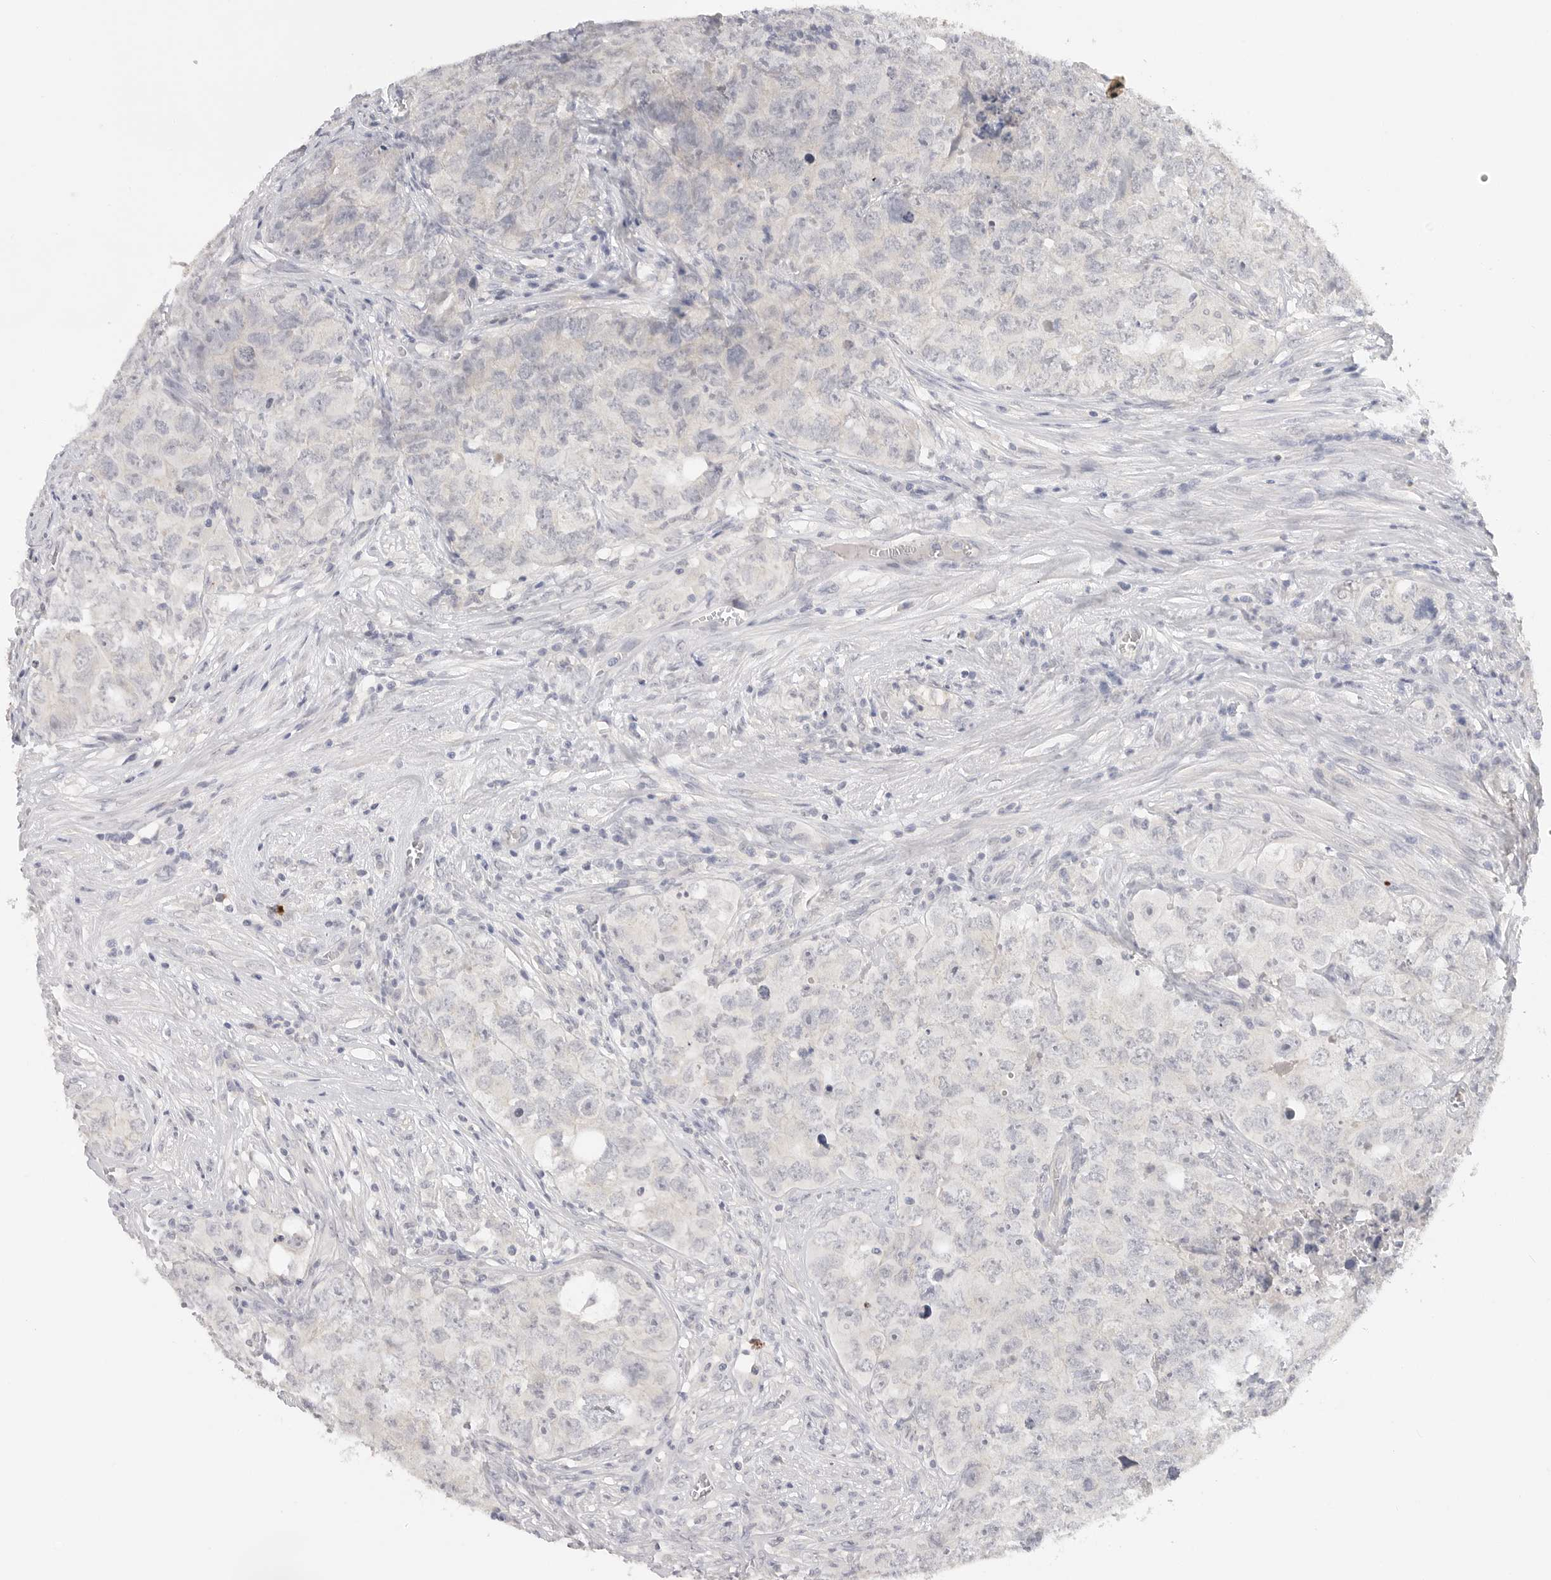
{"staining": {"intensity": "negative", "quantity": "none", "location": "none"}, "tissue": "testis cancer", "cell_type": "Tumor cells", "image_type": "cancer", "snomed": [{"axis": "morphology", "description": "Seminoma, NOS"}, {"axis": "morphology", "description": "Carcinoma, Embryonal, NOS"}, {"axis": "topography", "description": "Testis"}], "caption": "The image exhibits no significant expression in tumor cells of embryonal carcinoma (testis).", "gene": "FBN2", "patient": {"sex": "male", "age": 43}}